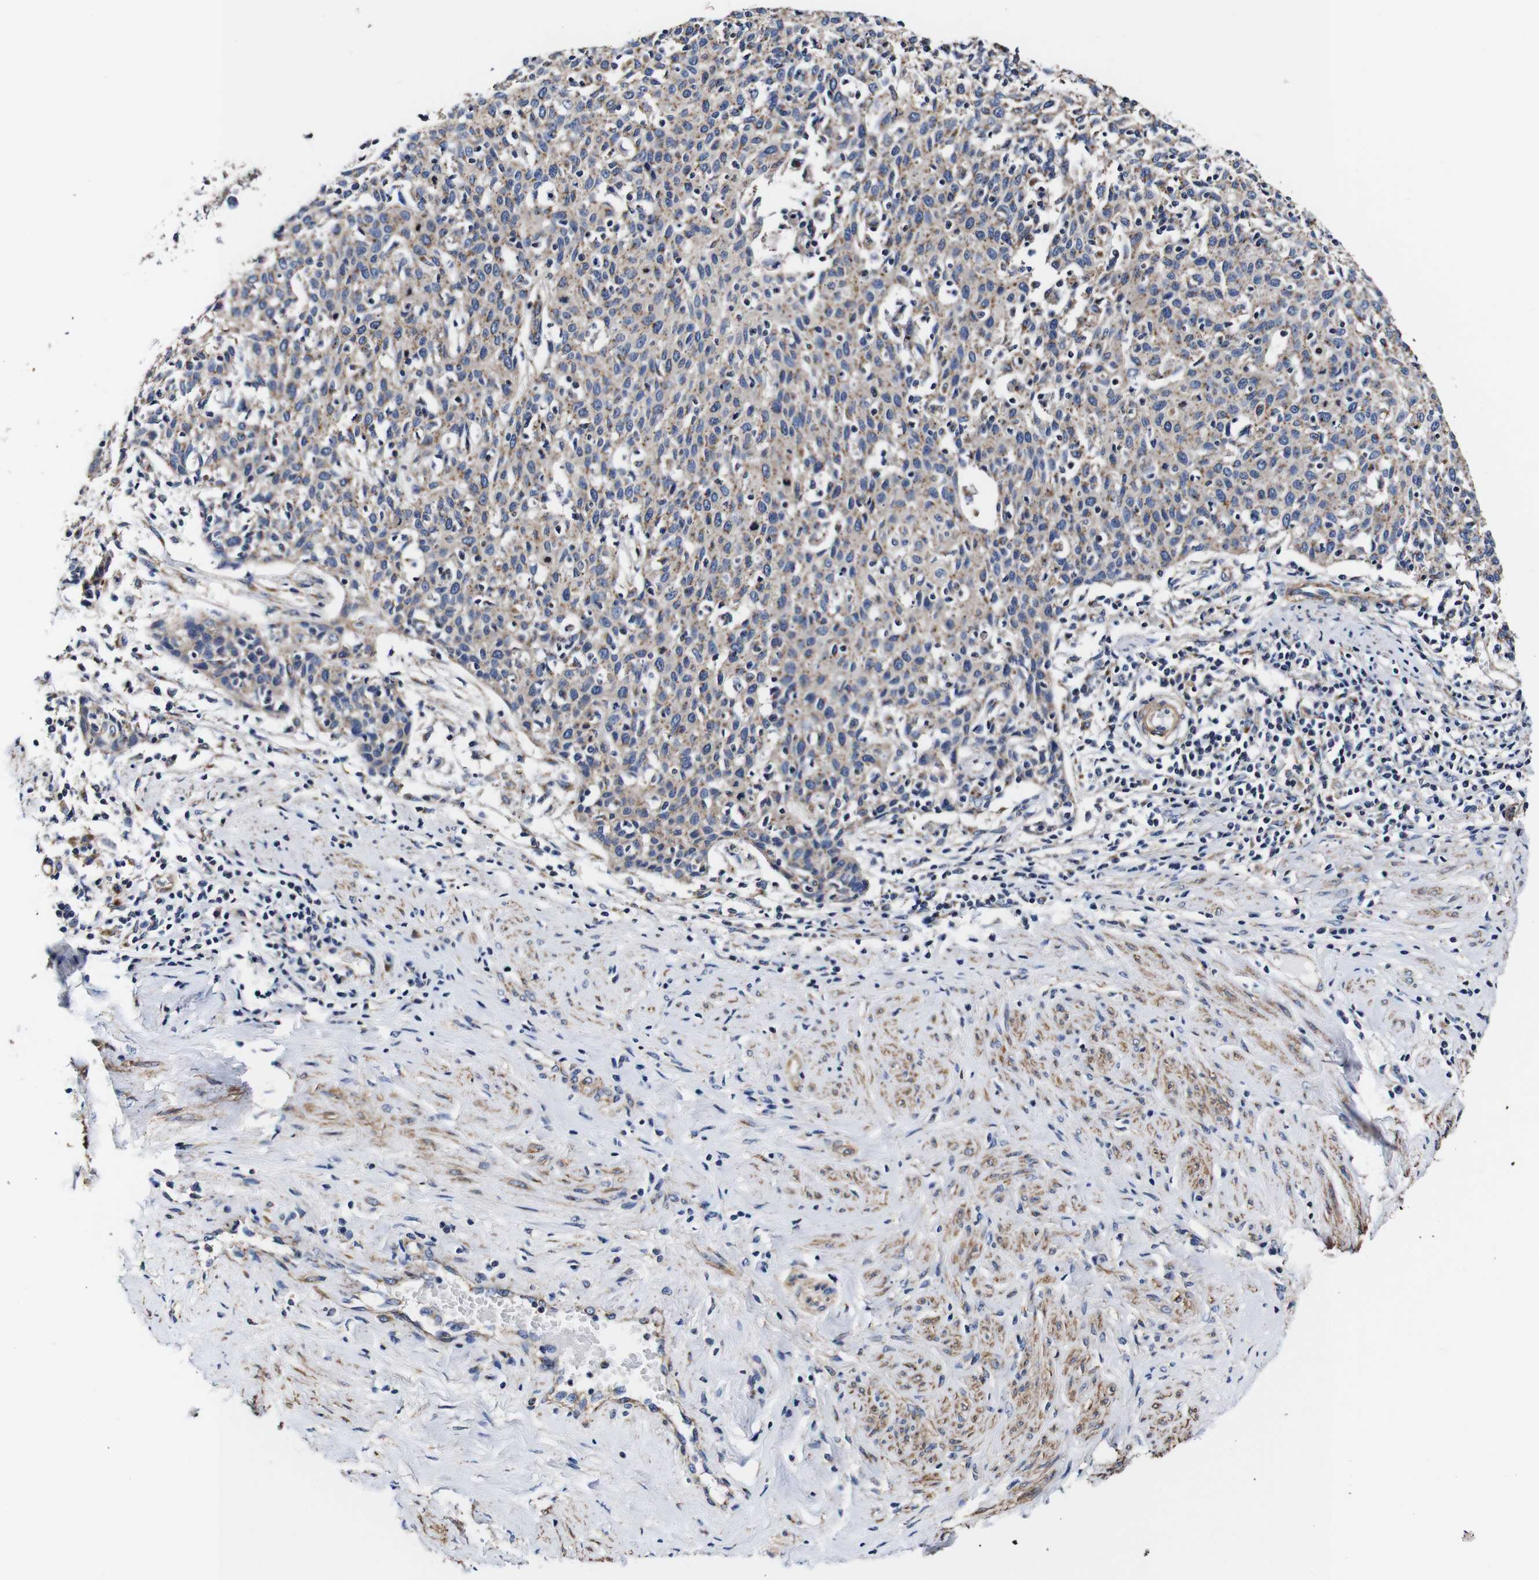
{"staining": {"intensity": "weak", "quantity": "25%-75%", "location": "cytoplasmic/membranous"}, "tissue": "cervical cancer", "cell_type": "Tumor cells", "image_type": "cancer", "snomed": [{"axis": "morphology", "description": "Squamous cell carcinoma, NOS"}, {"axis": "topography", "description": "Cervix"}], "caption": "Protein expression analysis of human cervical squamous cell carcinoma reveals weak cytoplasmic/membranous staining in about 25%-75% of tumor cells. Immunohistochemistry (ihc) stains the protein of interest in brown and the nuclei are stained blue.", "gene": "PDCD6IP", "patient": {"sex": "female", "age": 38}}